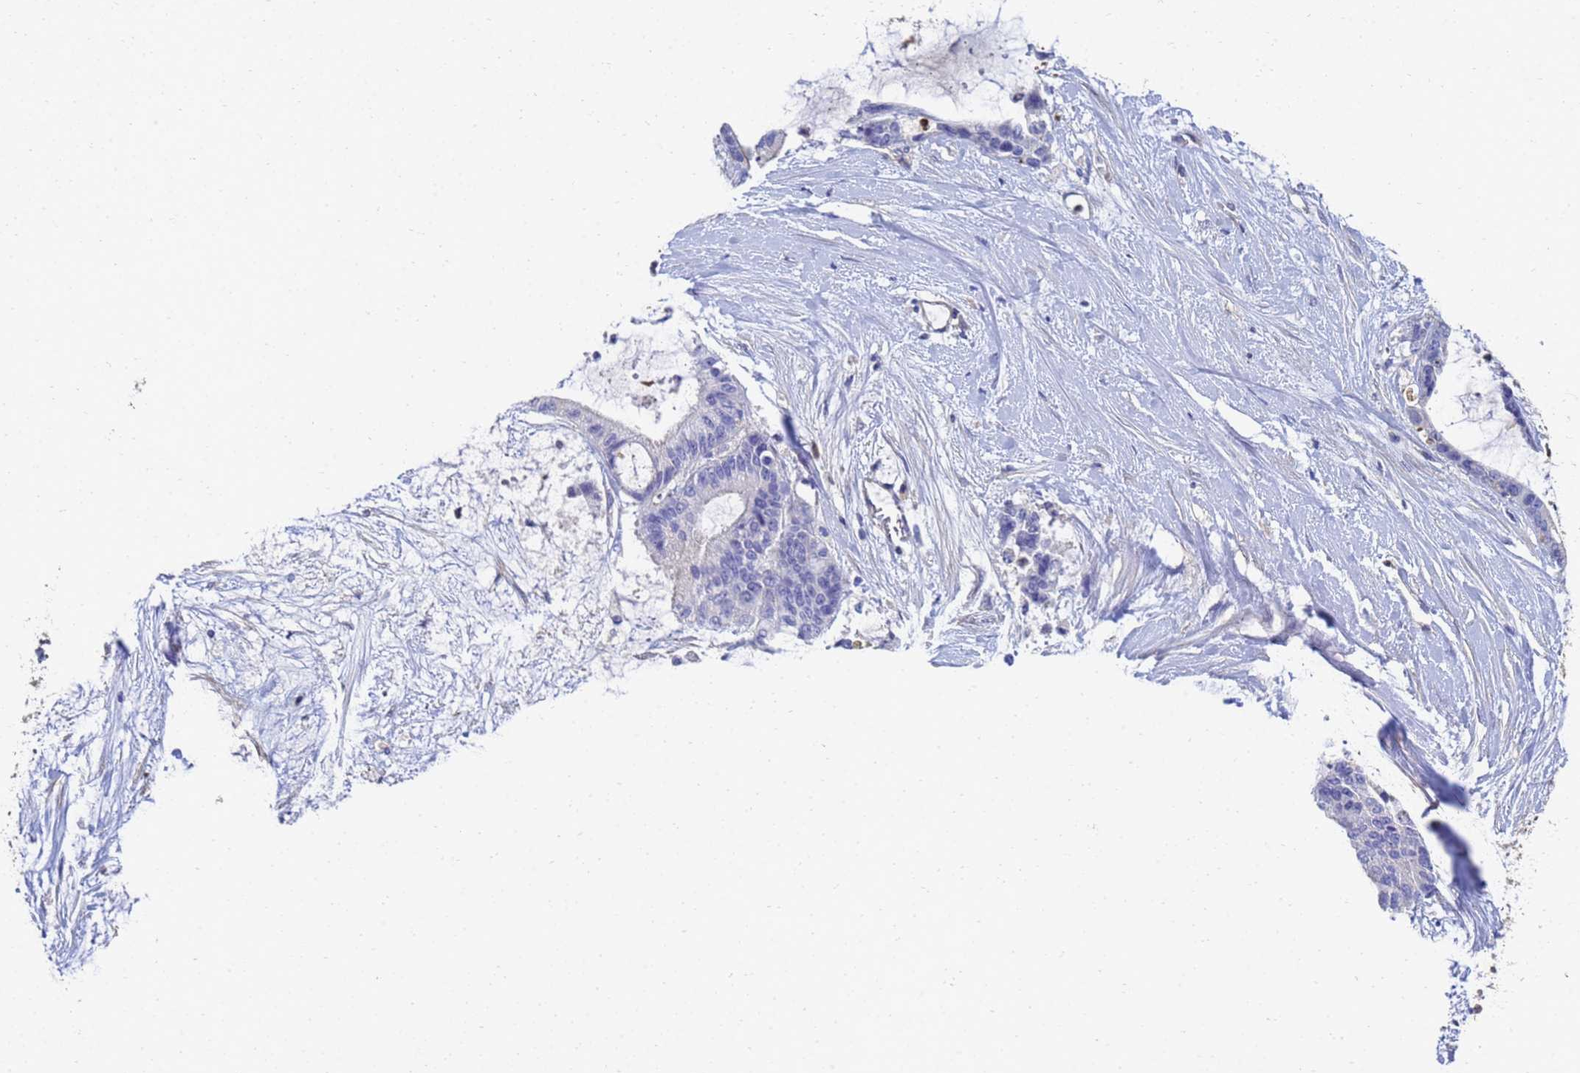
{"staining": {"intensity": "negative", "quantity": "none", "location": "none"}, "tissue": "liver cancer", "cell_type": "Tumor cells", "image_type": "cancer", "snomed": [{"axis": "morphology", "description": "Normal tissue, NOS"}, {"axis": "morphology", "description": "Cholangiocarcinoma"}, {"axis": "topography", "description": "Liver"}, {"axis": "topography", "description": "Peripheral nerve tissue"}], "caption": "IHC histopathology image of neoplastic tissue: cholangiocarcinoma (liver) stained with DAB (3,3'-diaminobenzidine) reveals no significant protein expression in tumor cells.", "gene": "LBX2", "patient": {"sex": "female", "age": 73}}